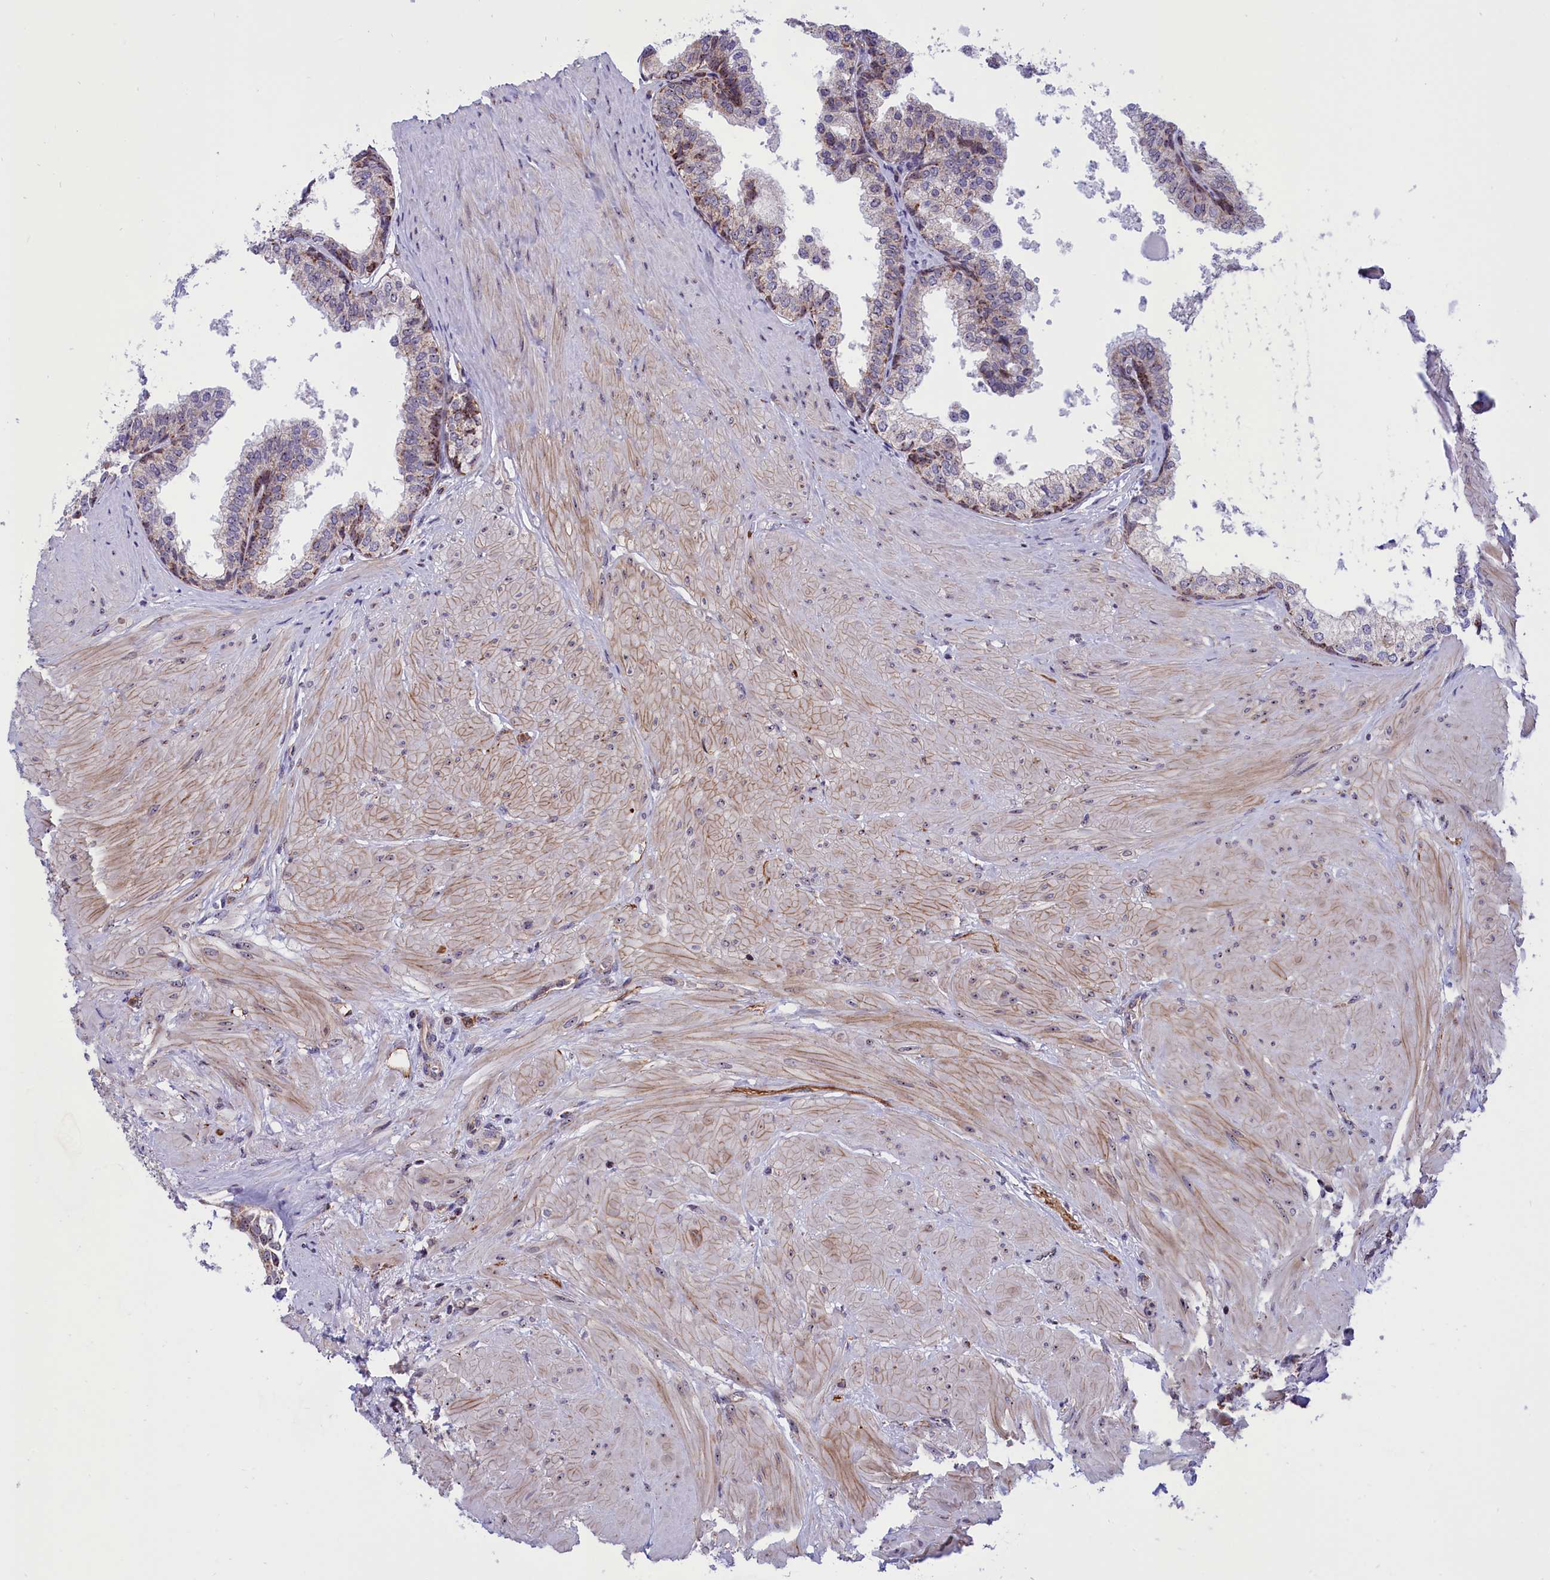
{"staining": {"intensity": "moderate", "quantity": "<25%", "location": "cytoplasmic/membranous"}, "tissue": "prostate", "cell_type": "Glandular cells", "image_type": "normal", "snomed": [{"axis": "morphology", "description": "Normal tissue, NOS"}, {"axis": "topography", "description": "Prostate"}], "caption": "Protein analysis of normal prostate reveals moderate cytoplasmic/membranous expression in about <25% of glandular cells.", "gene": "MPND", "patient": {"sex": "male", "age": 48}}